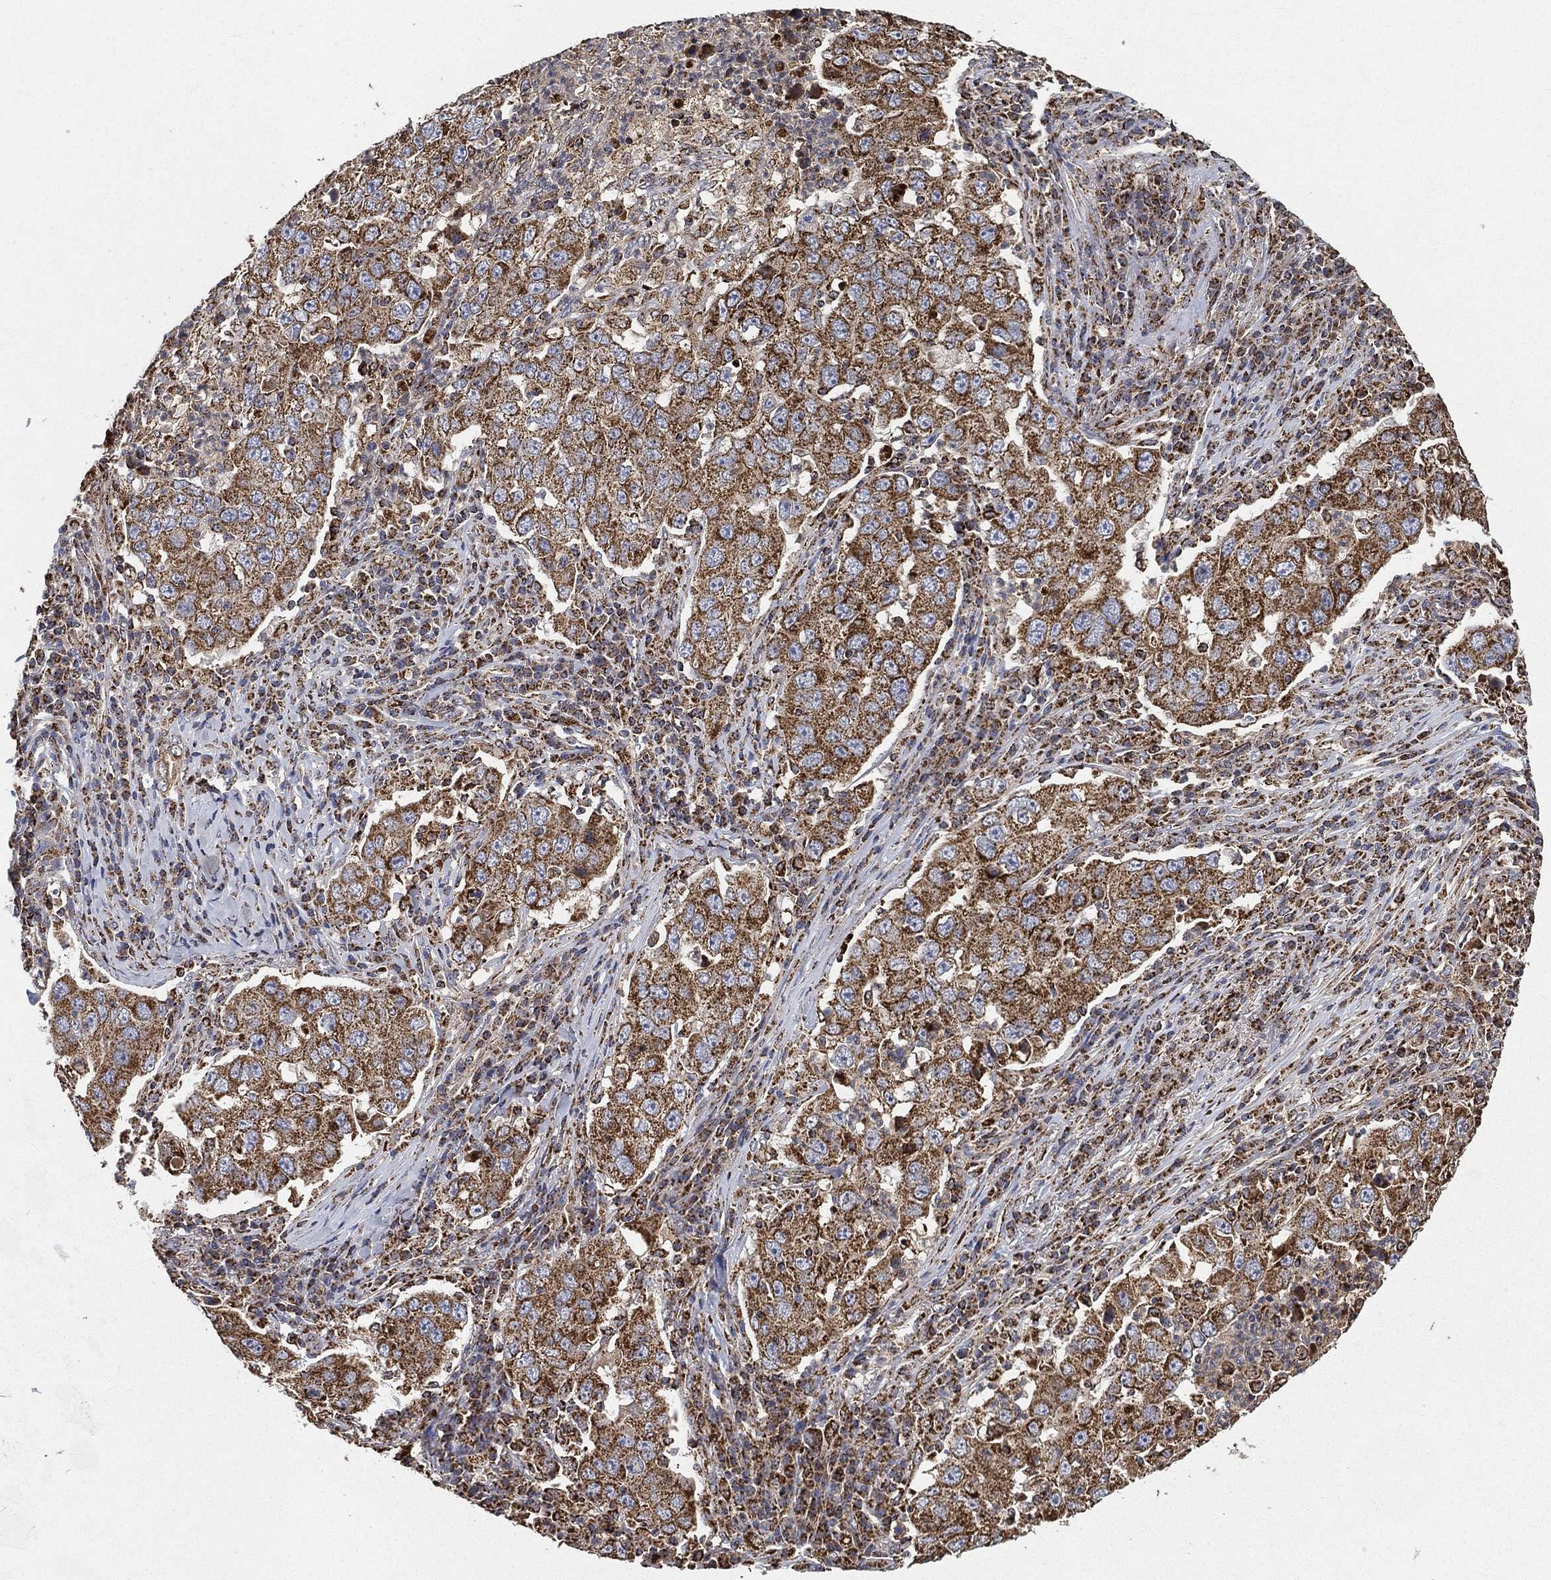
{"staining": {"intensity": "strong", "quantity": ">75%", "location": "cytoplasmic/membranous"}, "tissue": "lung cancer", "cell_type": "Tumor cells", "image_type": "cancer", "snomed": [{"axis": "morphology", "description": "Adenocarcinoma, NOS"}, {"axis": "topography", "description": "Lung"}], "caption": "Strong cytoplasmic/membranous protein positivity is seen in about >75% of tumor cells in lung adenocarcinoma.", "gene": "SLC38A7", "patient": {"sex": "male", "age": 73}}